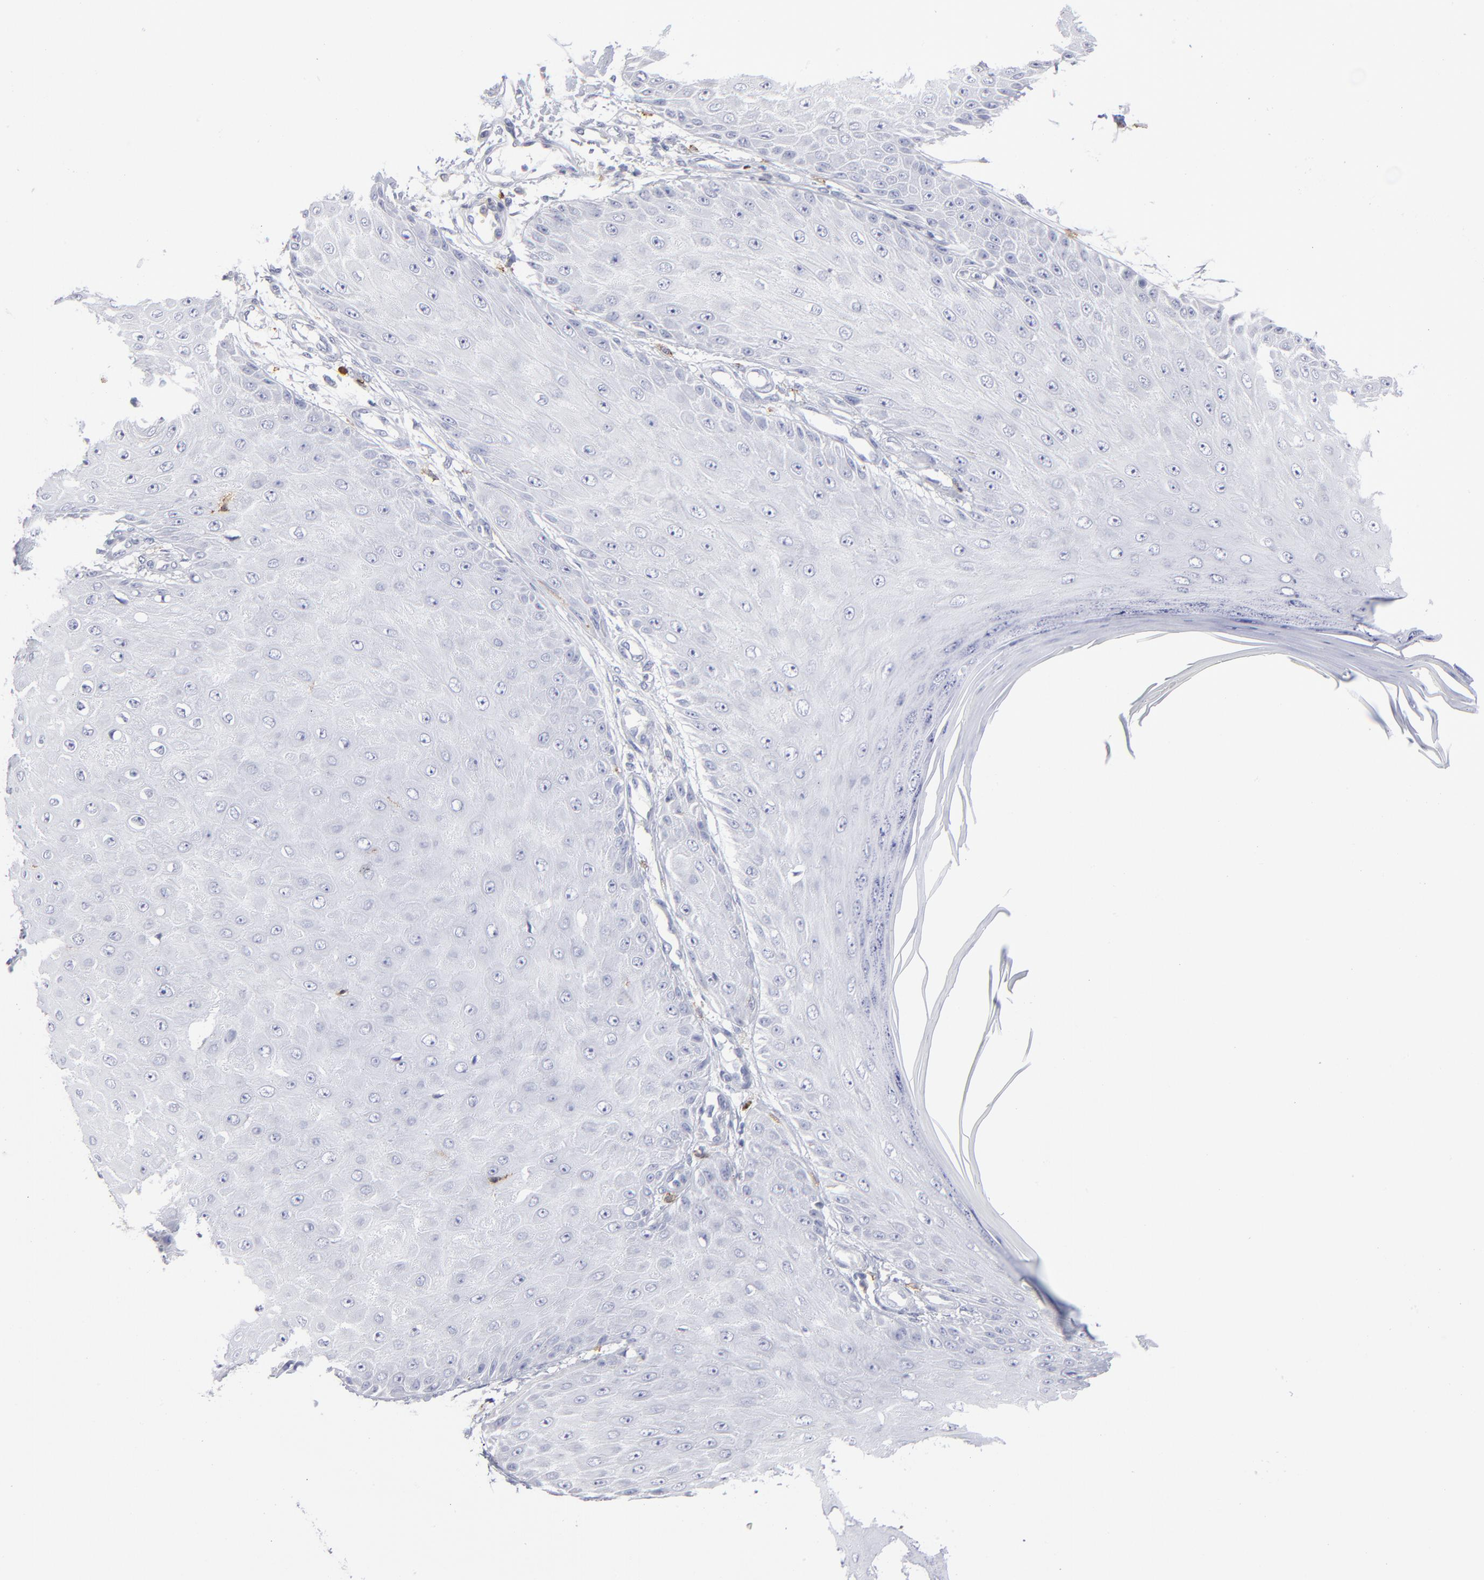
{"staining": {"intensity": "negative", "quantity": "none", "location": "none"}, "tissue": "skin cancer", "cell_type": "Tumor cells", "image_type": "cancer", "snomed": [{"axis": "morphology", "description": "Squamous cell carcinoma, NOS"}, {"axis": "topography", "description": "Skin"}], "caption": "A high-resolution micrograph shows immunohistochemistry (IHC) staining of skin cancer, which demonstrates no significant expression in tumor cells. Brightfield microscopy of immunohistochemistry (IHC) stained with DAB (brown) and hematoxylin (blue), captured at high magnification.", "gene": "LAT2", "patient": {"sex": "female", "age": 40}}